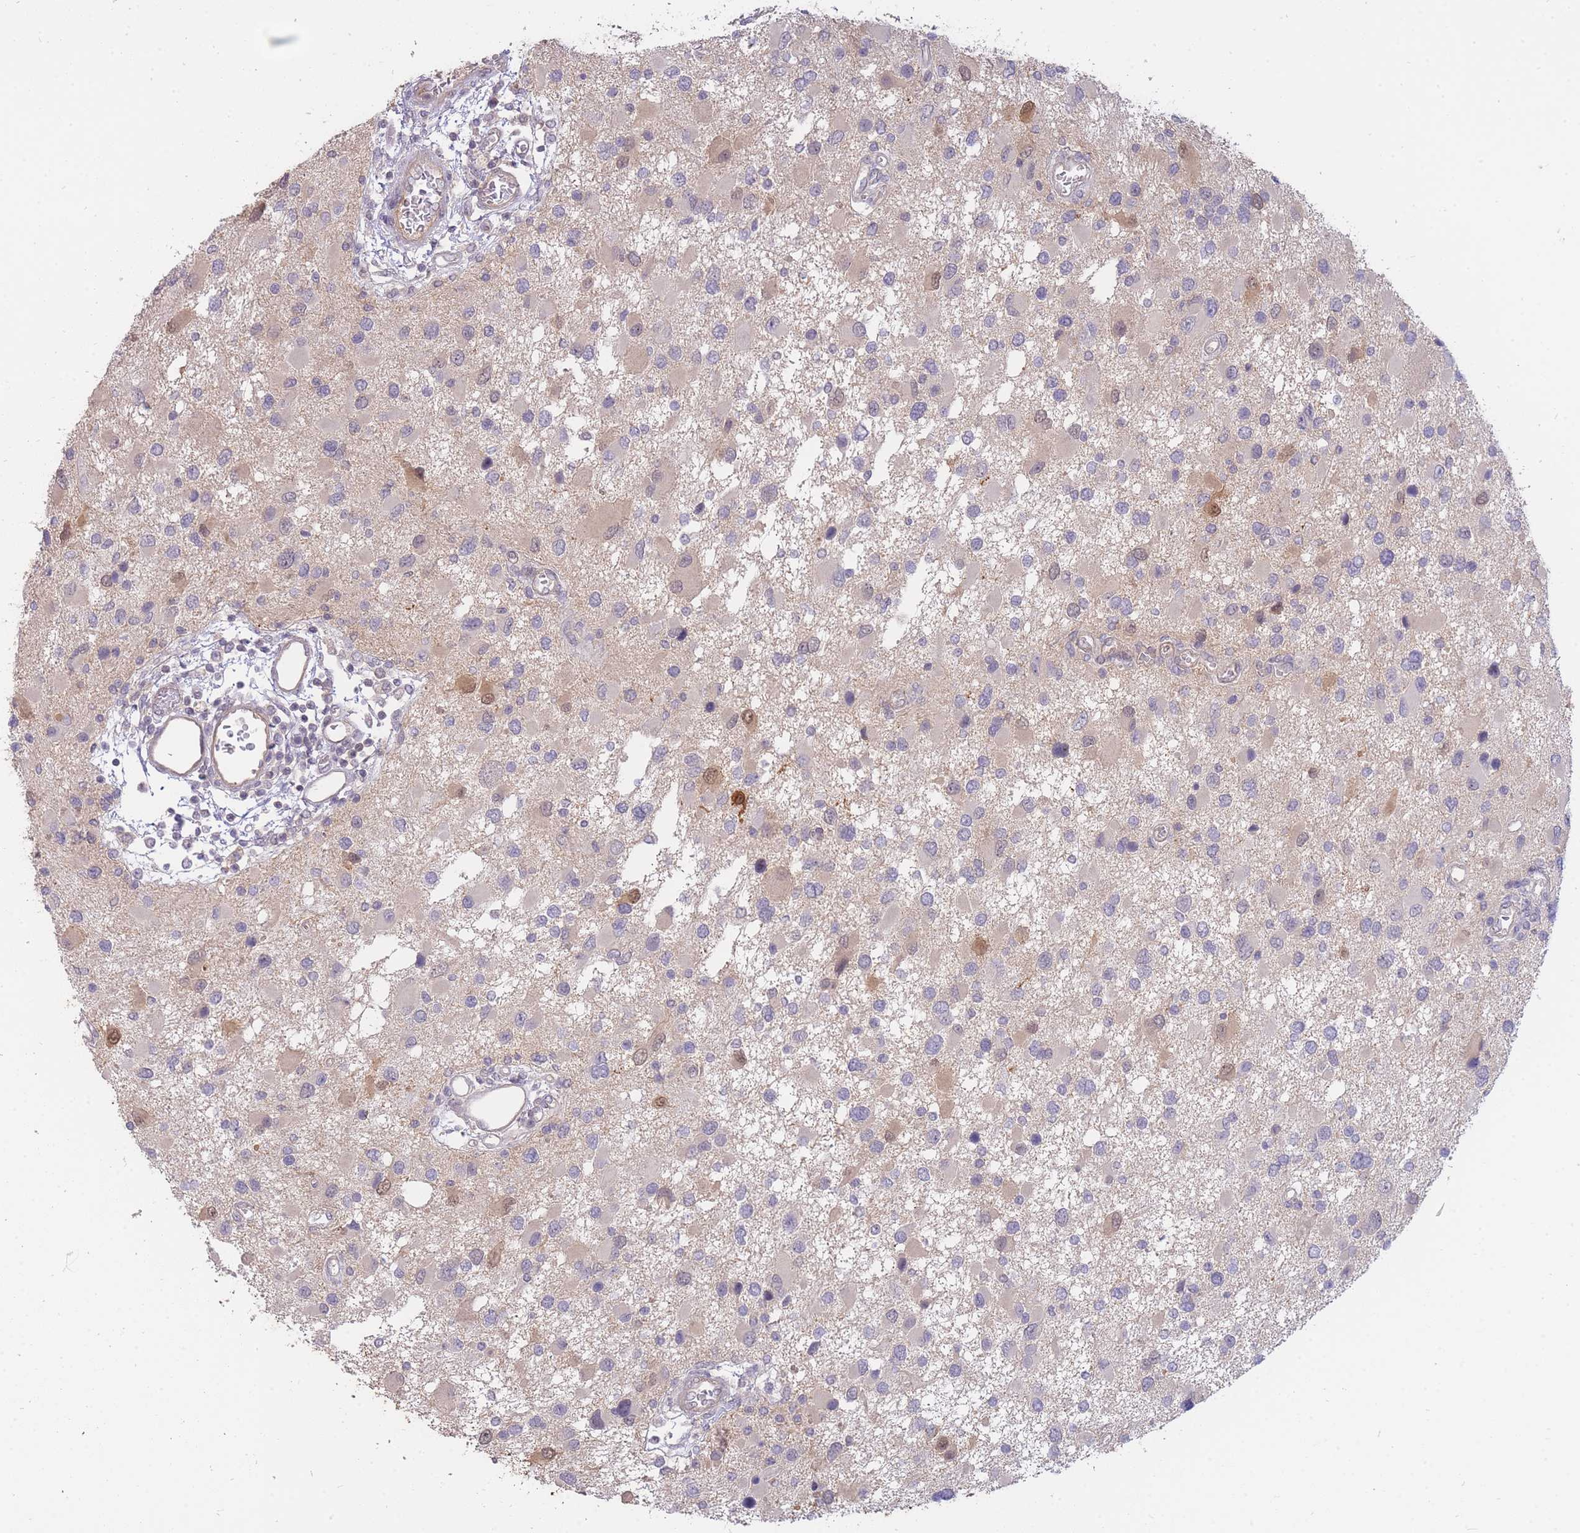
{"staining": {"intensity": "negative", "quantity": "none", "location": "none"}, "tissue": "glioma", "cell_type": "Tumor cells", "image_type": "cancer", "snomed": [{"axis": "morphology", "description": "Glioma, malignant, High grade"}, {"axis": "topography", "description": "Brain"}], "caption": "This micrograph is of glioma stained with immunohistochemistry to label a protein in brown with the nuclei are counter-stained blue. There is no positivity in tumor cells.", "gene": "SMC6", "patient": {"sex": "male", "age": 53}}